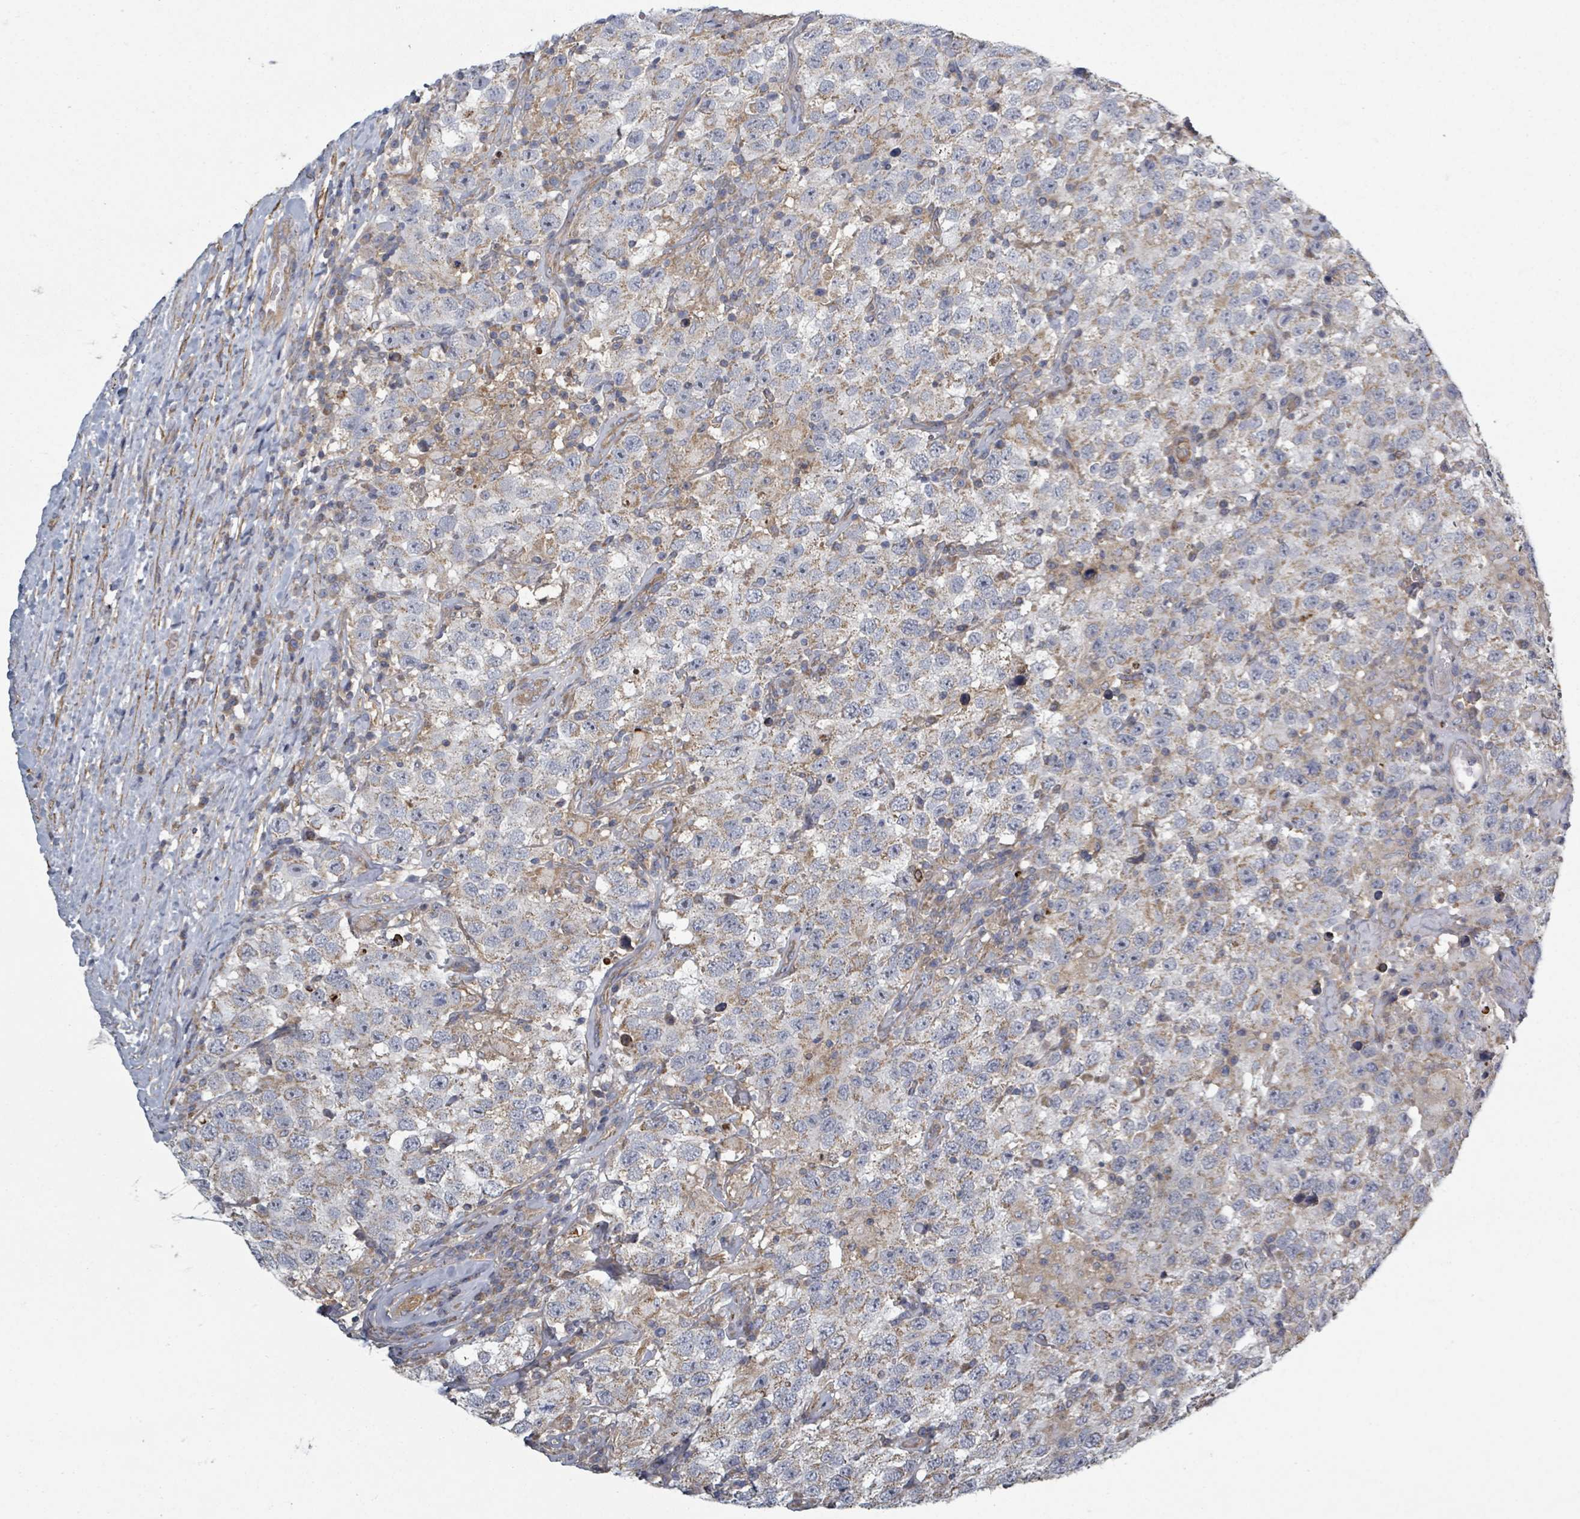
{"staining": {"intensity": "moderate", "quantity": "25%-75%", "location": "cytoplasmic/membranous"}, "tissue": "testis cancer", "cell_type": "Tumor cells", "image_type": "cancer", "snomed": [{"axis": "morphology", "description": "Seminoma, NOS"}, {"axis": "topography", "description": "Testis"}], "caption": "Testis cancer stained with a brown dye reveals moderate cytoplasmic/membranous positive expression in approximately 25%-75% of tumor cells.", "gene": "ADCK1", "patient": {"sex": "male", "age": 41}}